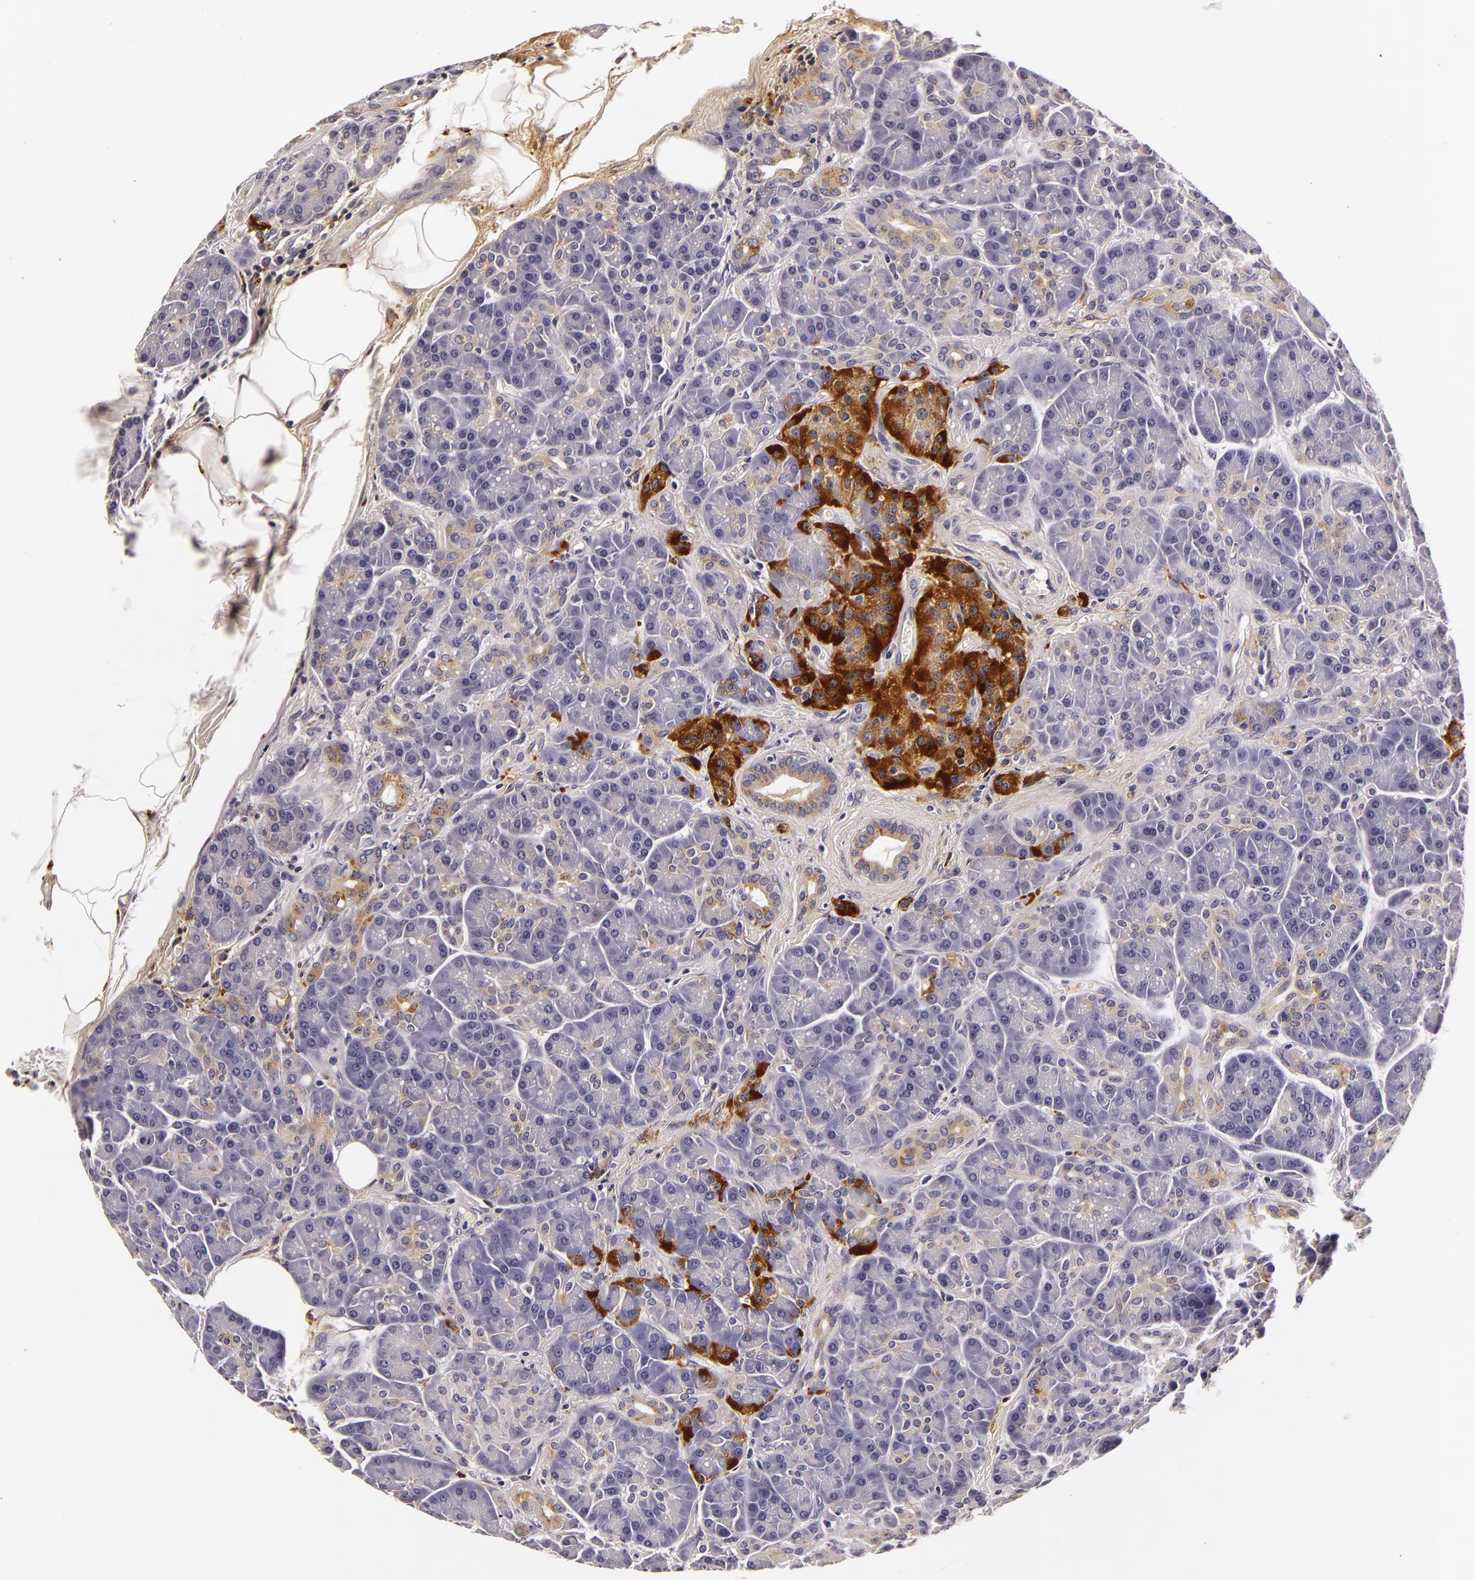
{"staining": {"intensity": "strong", "quantity": "<25%", "location": "cytoplasmic/membranous"}, "tissue": "pancreas", "cell_type": "Exocrine glandular cells", "image_type": "normal", "snomed": [{"axis": "morphology", "description": "Normal tissue, NOS"}, {"axis": "topography", "description": "Pancreas"}], "caption": "A high-resolution image shows IHC staining of unremarkable pancreas, which exhibits strong cytoplasmic/membranous positivity in approximately <25% of exocrine glandular cells.", "gene": "LGALS3BP", "patient": {"sex": "male", "age": 73}}